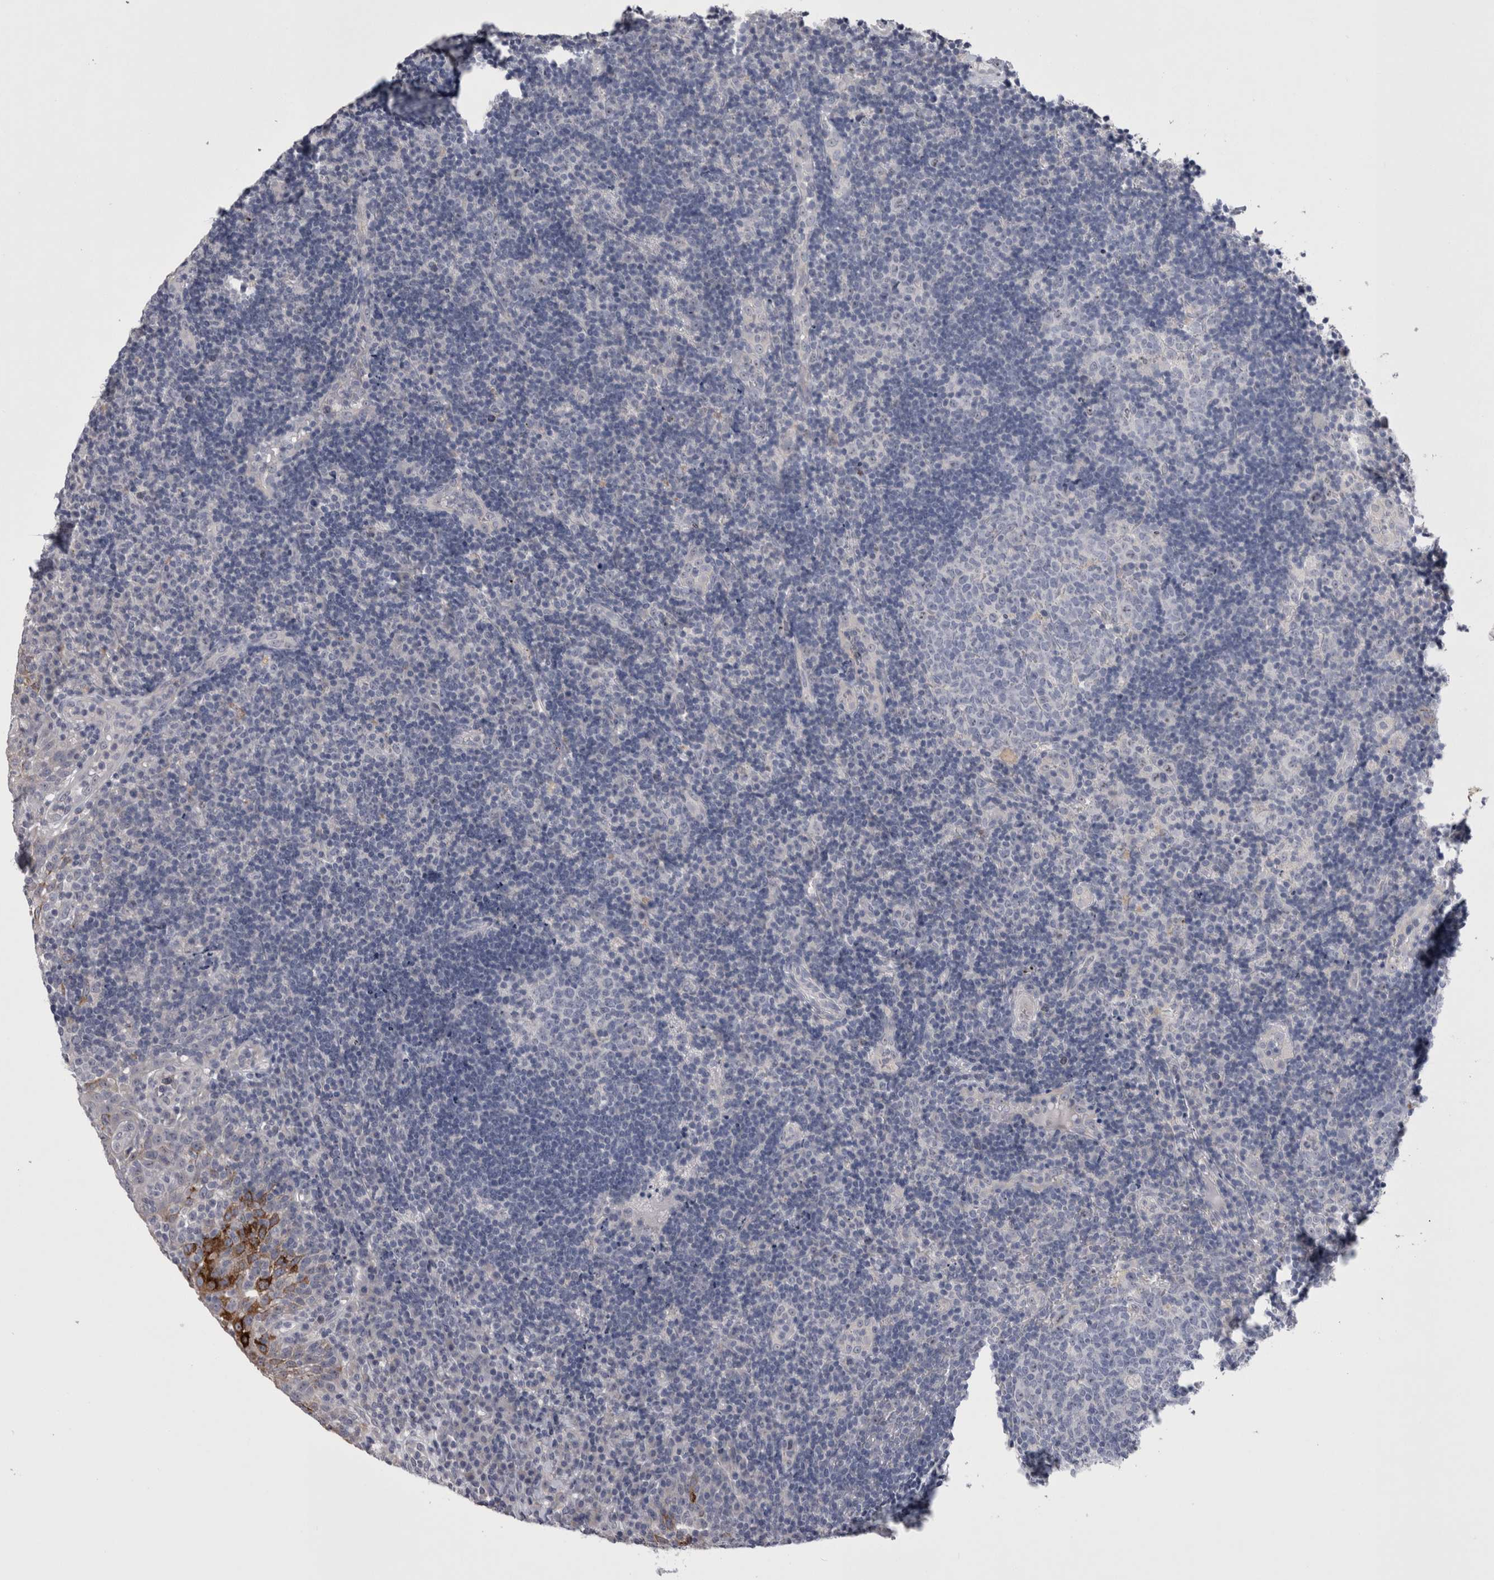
{"staining": {"intensity": "negative", "quantity": "none", "location": "none"}, "tissue": "tonsil", "cell_type": "Germinal center cells", "image_type": "normal", "snomed": [{"axis": "morphology", "description": "Normal tissue, NOS"}, {"axis": "topography", "description": "Tonsil"}], "caption": "IHC photomicrograph of benign tonsil stained for a protein (brown), which demonstrates no positivity in germinal center cells.", "gene": "PWP2", "patient": {"sex": "female", "age": 40}}